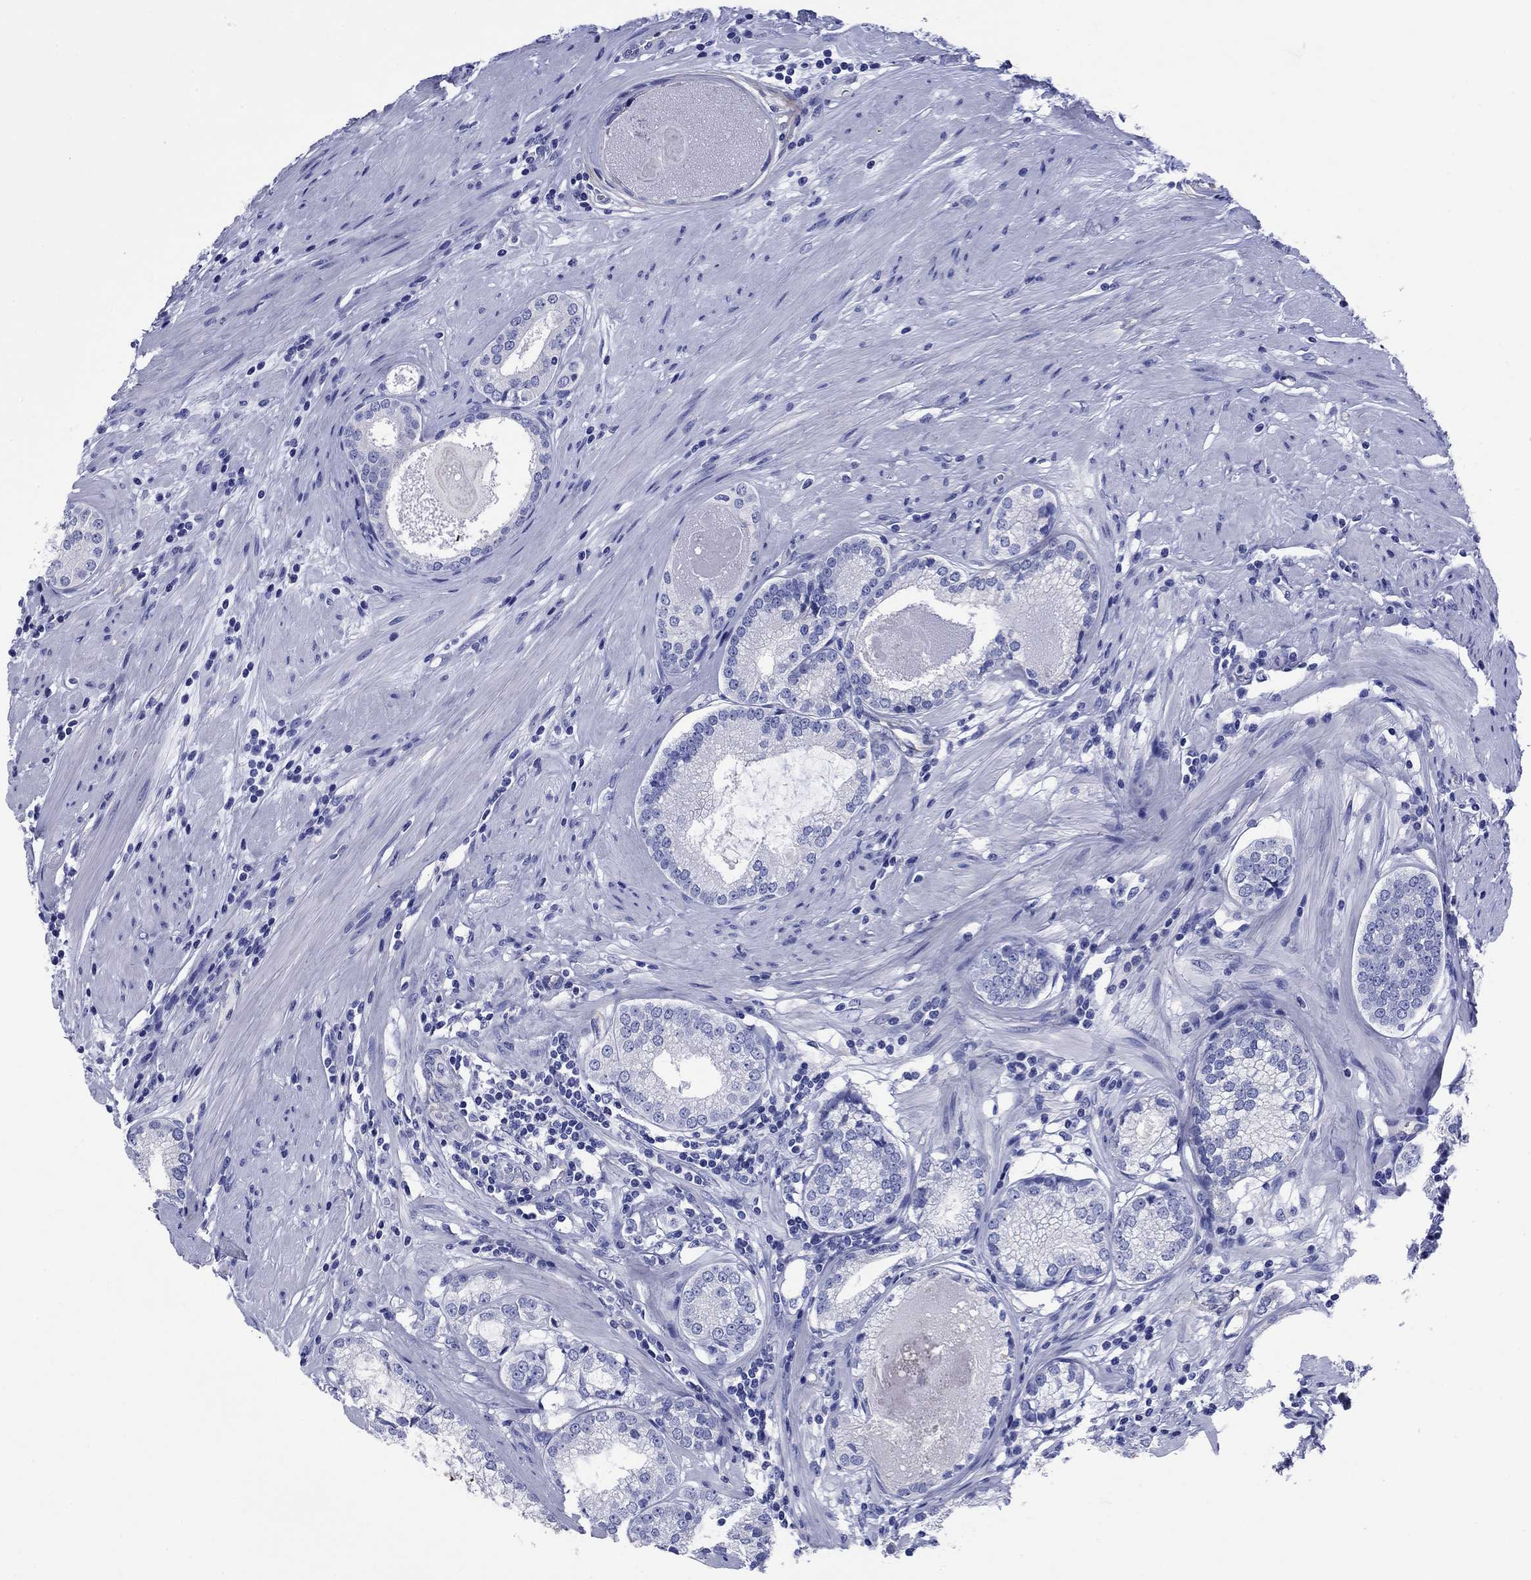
{"staining": {"intensity": "negative", "quantity": "none", "location": "none"}, "tissue": "prostate cancer", "cell_type": "Tumor cells", "image_type": "cancer", "snomed": [{"axis": "morphology", "description": "Adenocarcinoma, High grade"}, {"axis": "topography", "description": "Prostate and seminal vesicle, NOS"}], "caption": "Tumor cells are negative for brown protein staining in prostate adenocarcinoma (high-grade).", "gene": "SLC1A2", "patient": {"sex": "male", "age": 62}}